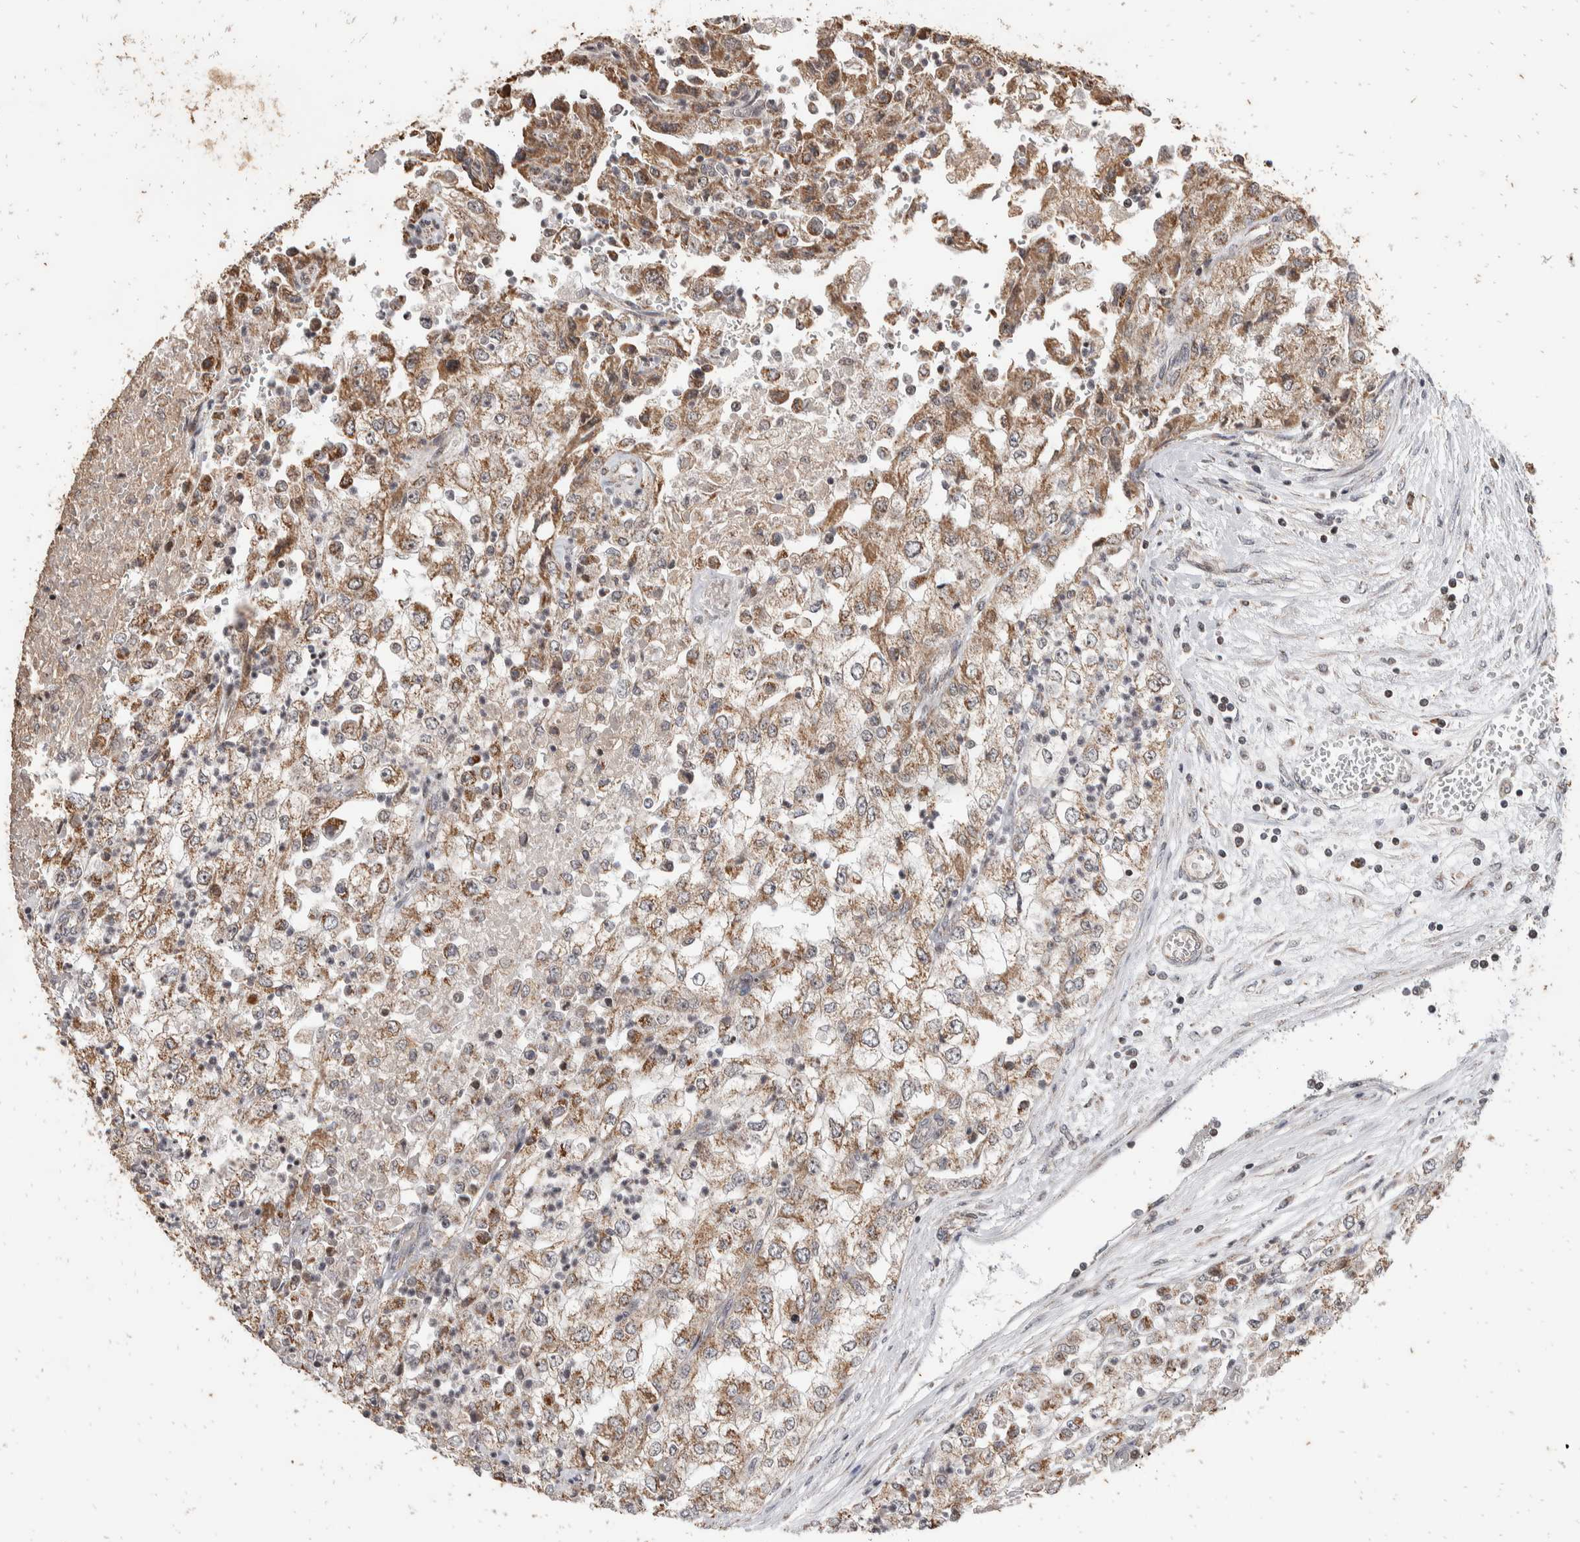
{"staining": {"intensity": "moderate", "quantity": ">75%", "location": "cytoplasmic/membranous"}, "tissue": "renal cancer", "cell_type": "Tumor cells", "image_type": "cancer", "snomed": [{"axis": "morphology", "description": "Adenocarcinoma, NOS"}, {"axis": "topography", "description": "Kidney"}], "caption": "IHC of renal cancer (adenocarcinoma) demonstrates medium levels of moderate cytoplasmic/membranous expression in approximately >75% of tumor cells.", "gene": "ATXN7L1", "patient": {"sex": "female", "age": 54}}